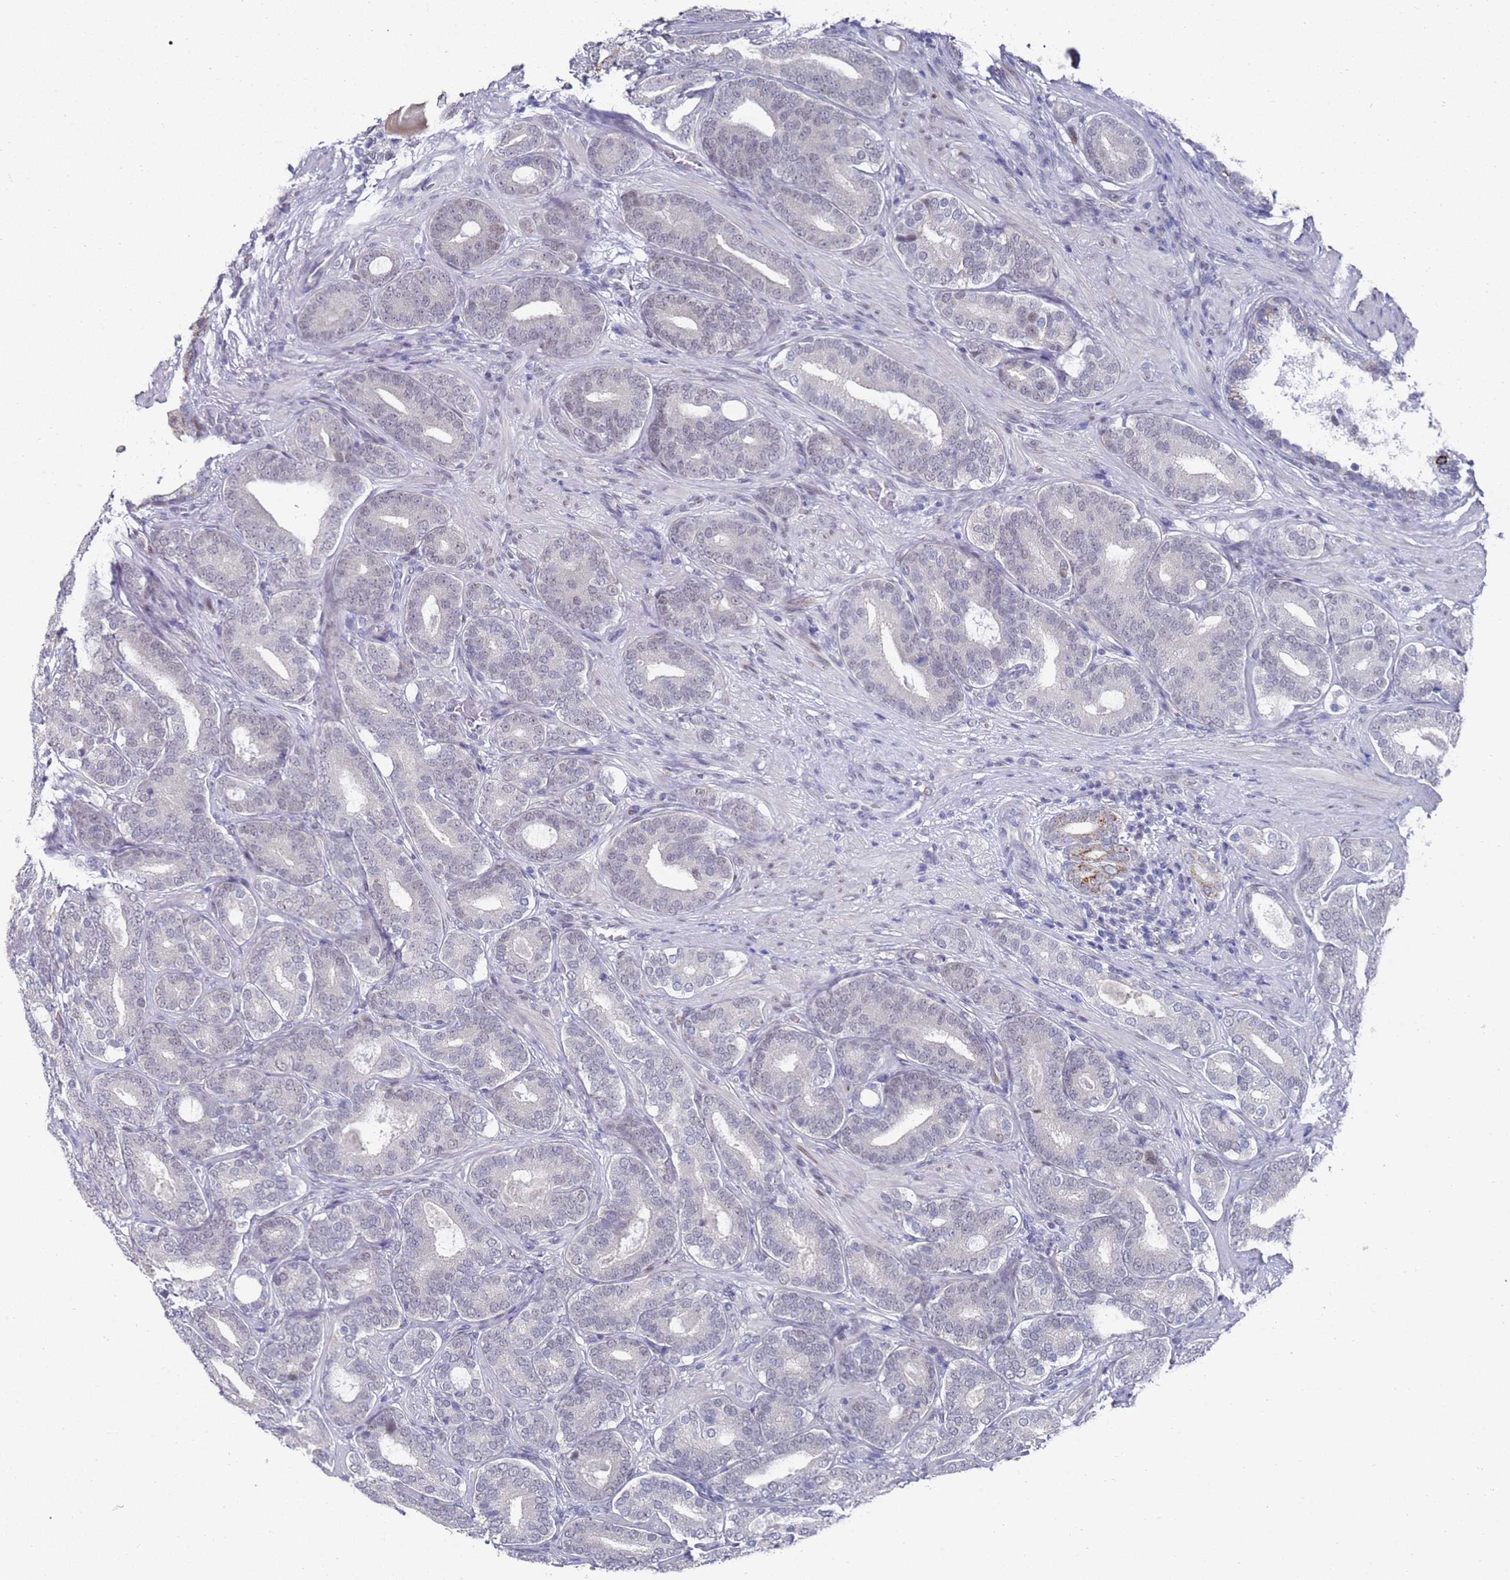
{"staining": {"intensity": "negative", "quantity": "none", "location": "none"}, "tissue": "prostate cancer", "cell_type": "Tumor cells", "image_type": "cancer", "snomed": [{"axis": "morphology", "description": "Adenocarcinoma, High grade"}, {"axis": "topography", "description": "Prostate"}], "caption": "Prostate adenocarcinoma (high-grade) was stained to show a protein in brown. There is no significant positivity in tumor cells.", "gene": "COPS6", "patient": {"sex": "male", "age": 60}}